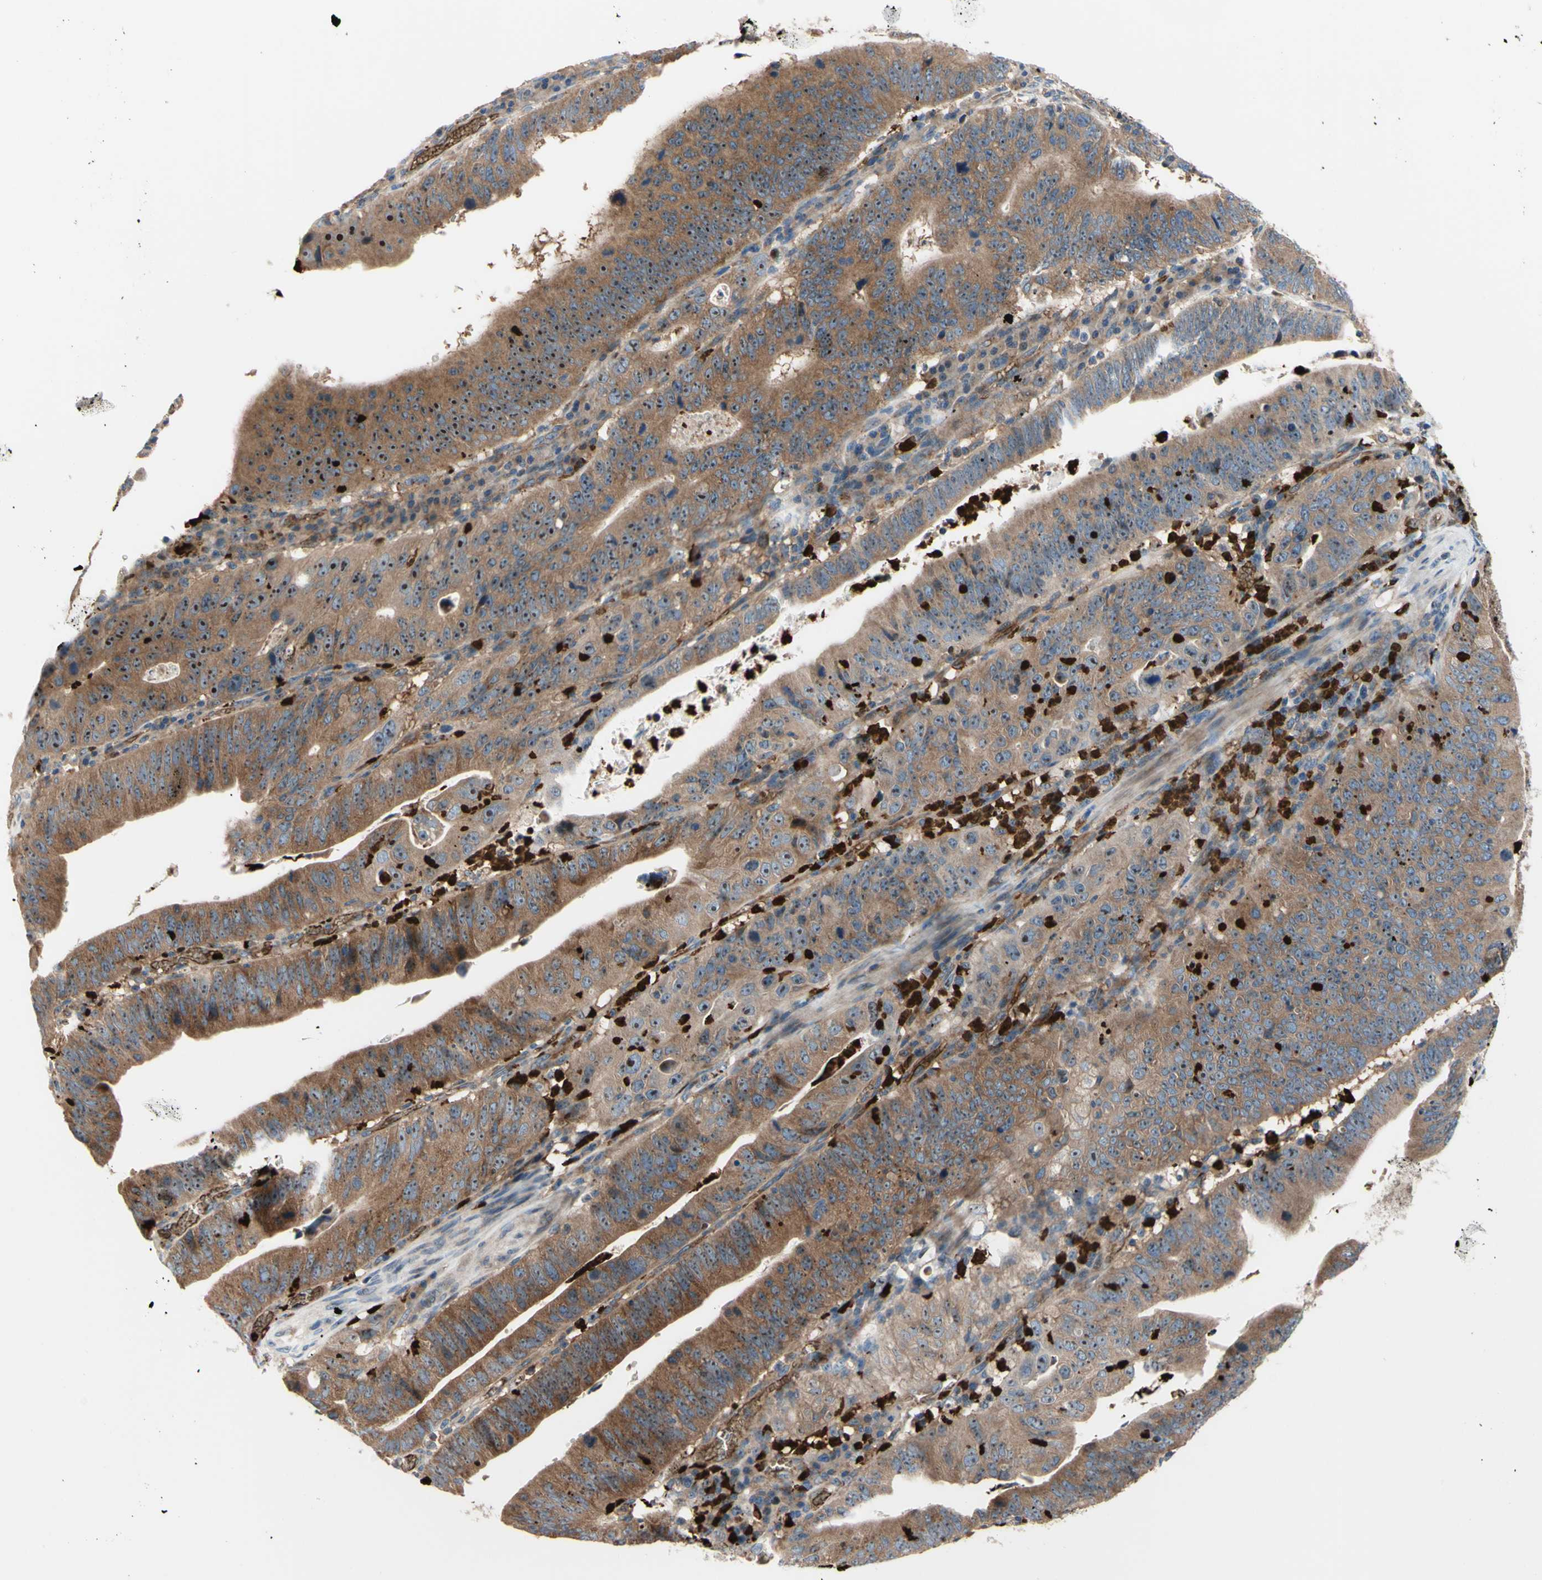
{"staining": {"intensity": "strong", "quantity": ">75%", "location": "cytoplasmic/membranous,nuclear"}, "tissue": "stomach cancer", "cell_type": "Tumor cells", "image_type": "cancer", "snomed": [{"axis": "morphology", "description": "Adenocarcinoma, NOS"}, {"axis": "topography", "description": "Stomach"}], "caption": "Brown immunohistochemical staining in human stomach cancer (adenocarcinoma) reveals strong cytoplasmic/membranous and nuclear positivity in approximately >75% of tumor cells.", "gene": "USP9X", "patient": {"sex": "male", "age": 59}}